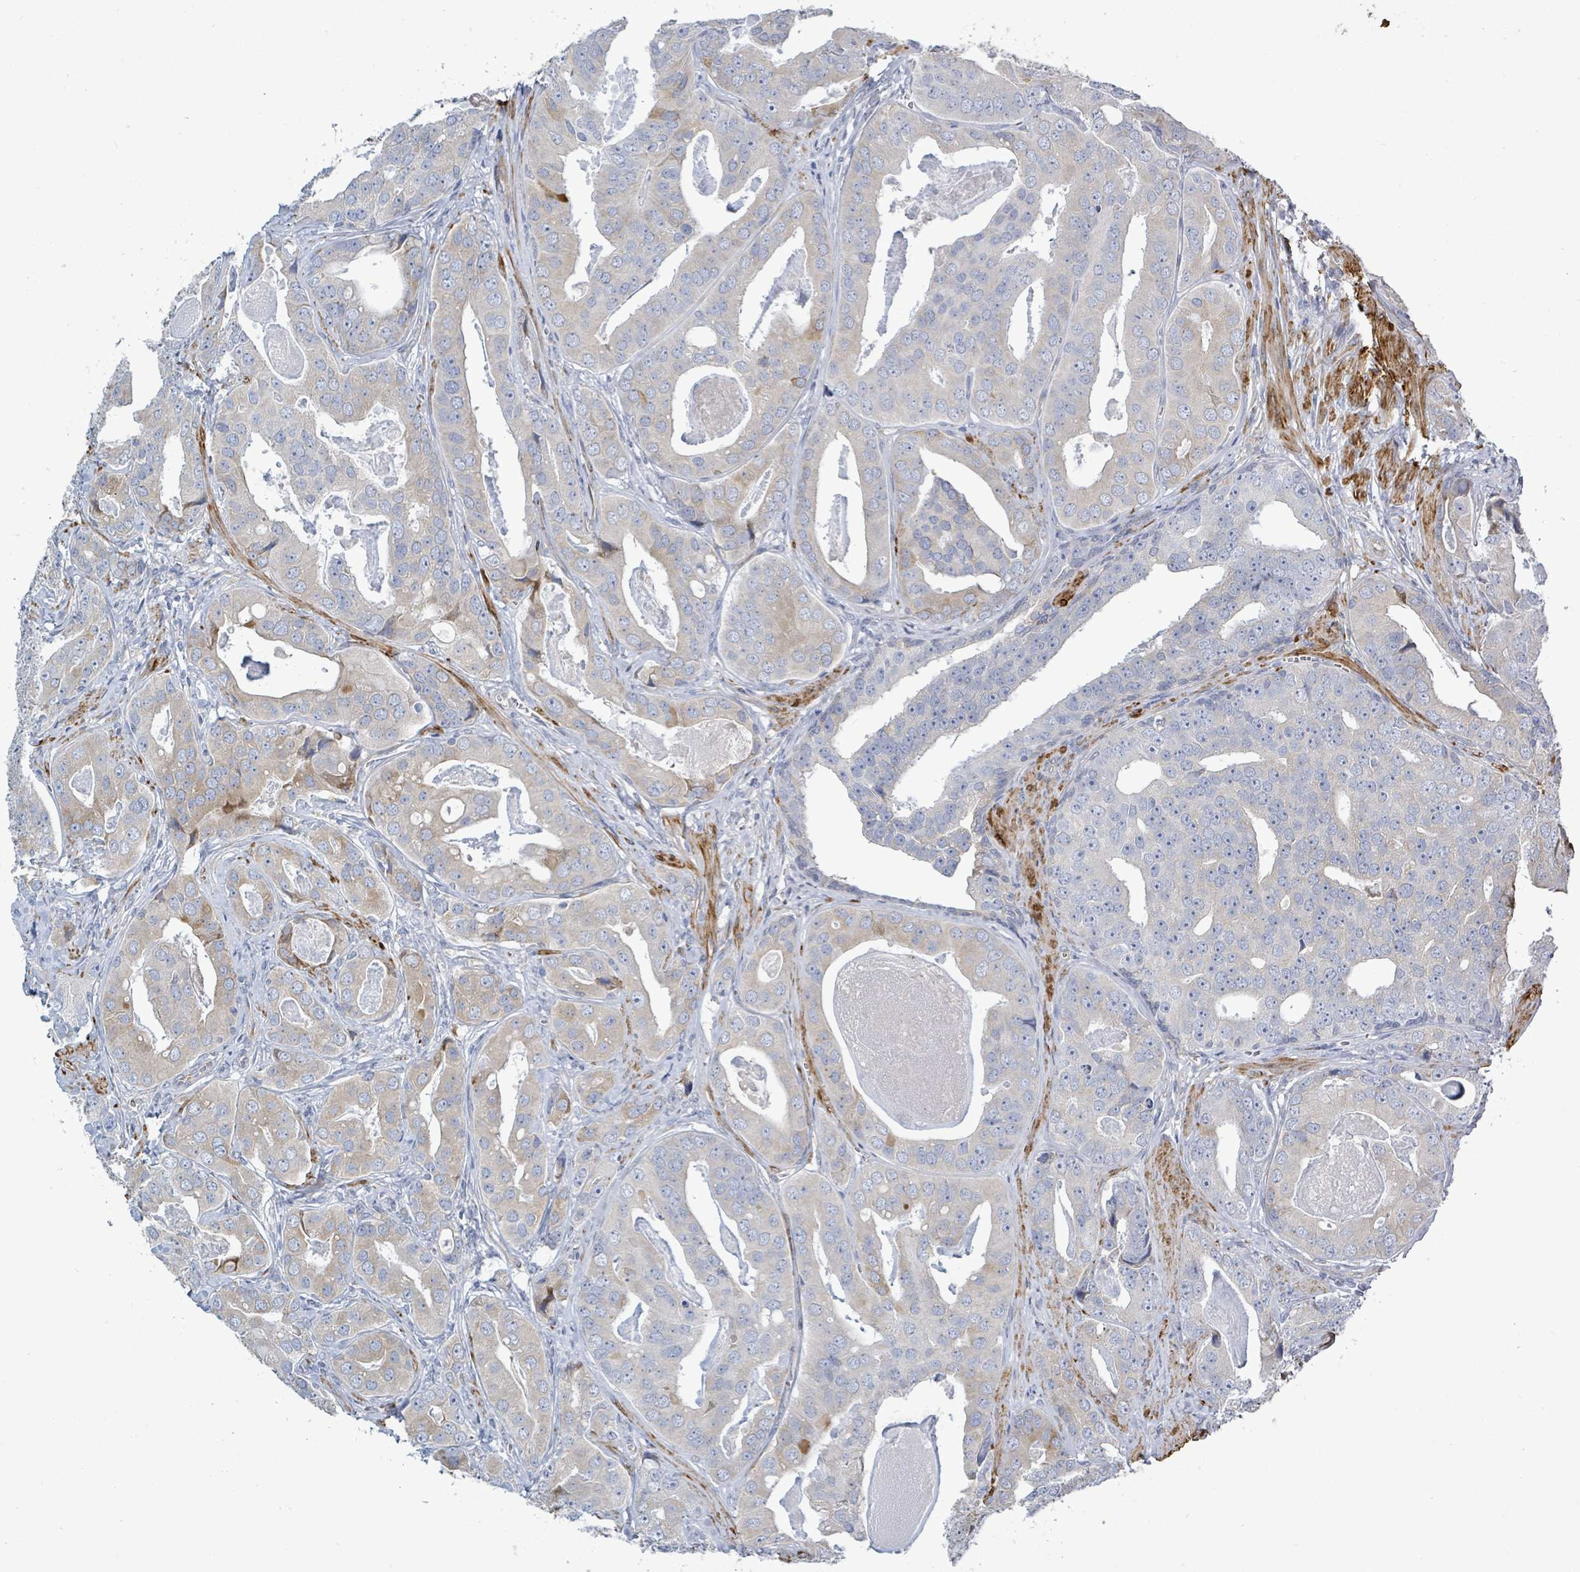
{"staining": {"intensity": "weak", "quantity": "<25%", "location": "cytoplasmic/membranous"}, "tissue": "prostate cancer", "cell_type": "Tumor cells", "image_type": "cancer", "snomed": [{"axis": "morphology", "description": "Adenocarcinoma, High grade"}, {"axis": "topography", "description": "Prostate"}], "caption": "High-grade adenocarcinoma (prostate) stained for a protein using immunohistochemistry (IHC) shows no staining tumor cells.", "gene": "SIRPB1", "patient": {"sex": "male", "age": 71}}